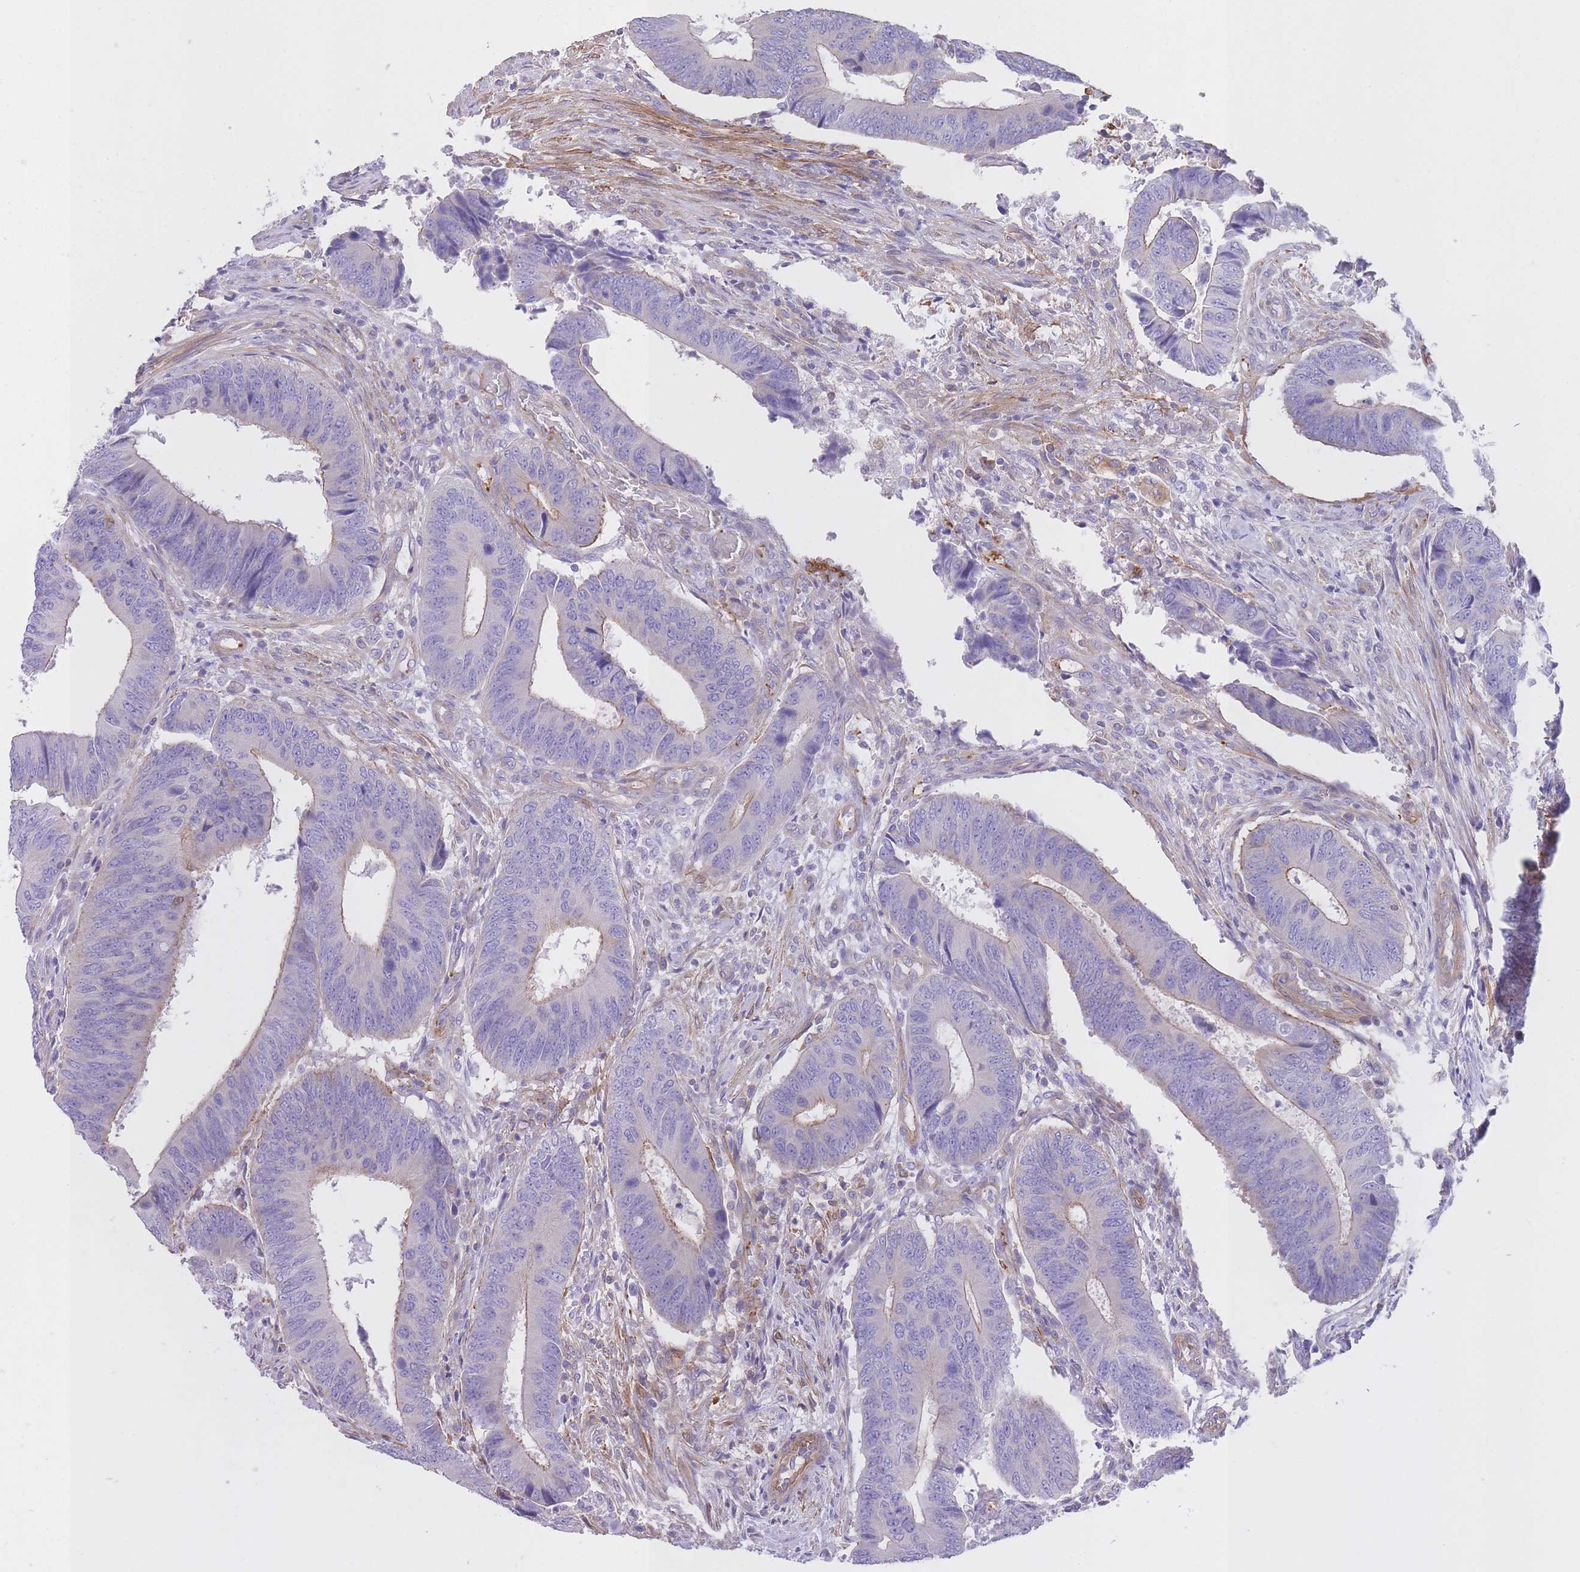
{"staining": {"intensity": "negative", "quantity": "none", "location": "none"}, "tissue": "colorectal cancer", "cell_type": "Tumor cells", "image_type": "cancer", "snomed": [{"axis": "morphology", "description": "Adenocarcinoma, NOS"}, {"axis": "topography", "description": "Colon"}], "caption": "The micrograph displays no staining of tumor cells in adenocarcinoma (colorectal).", "gene": "LDB3", "patient": {"sex": "male", "age": 87}}